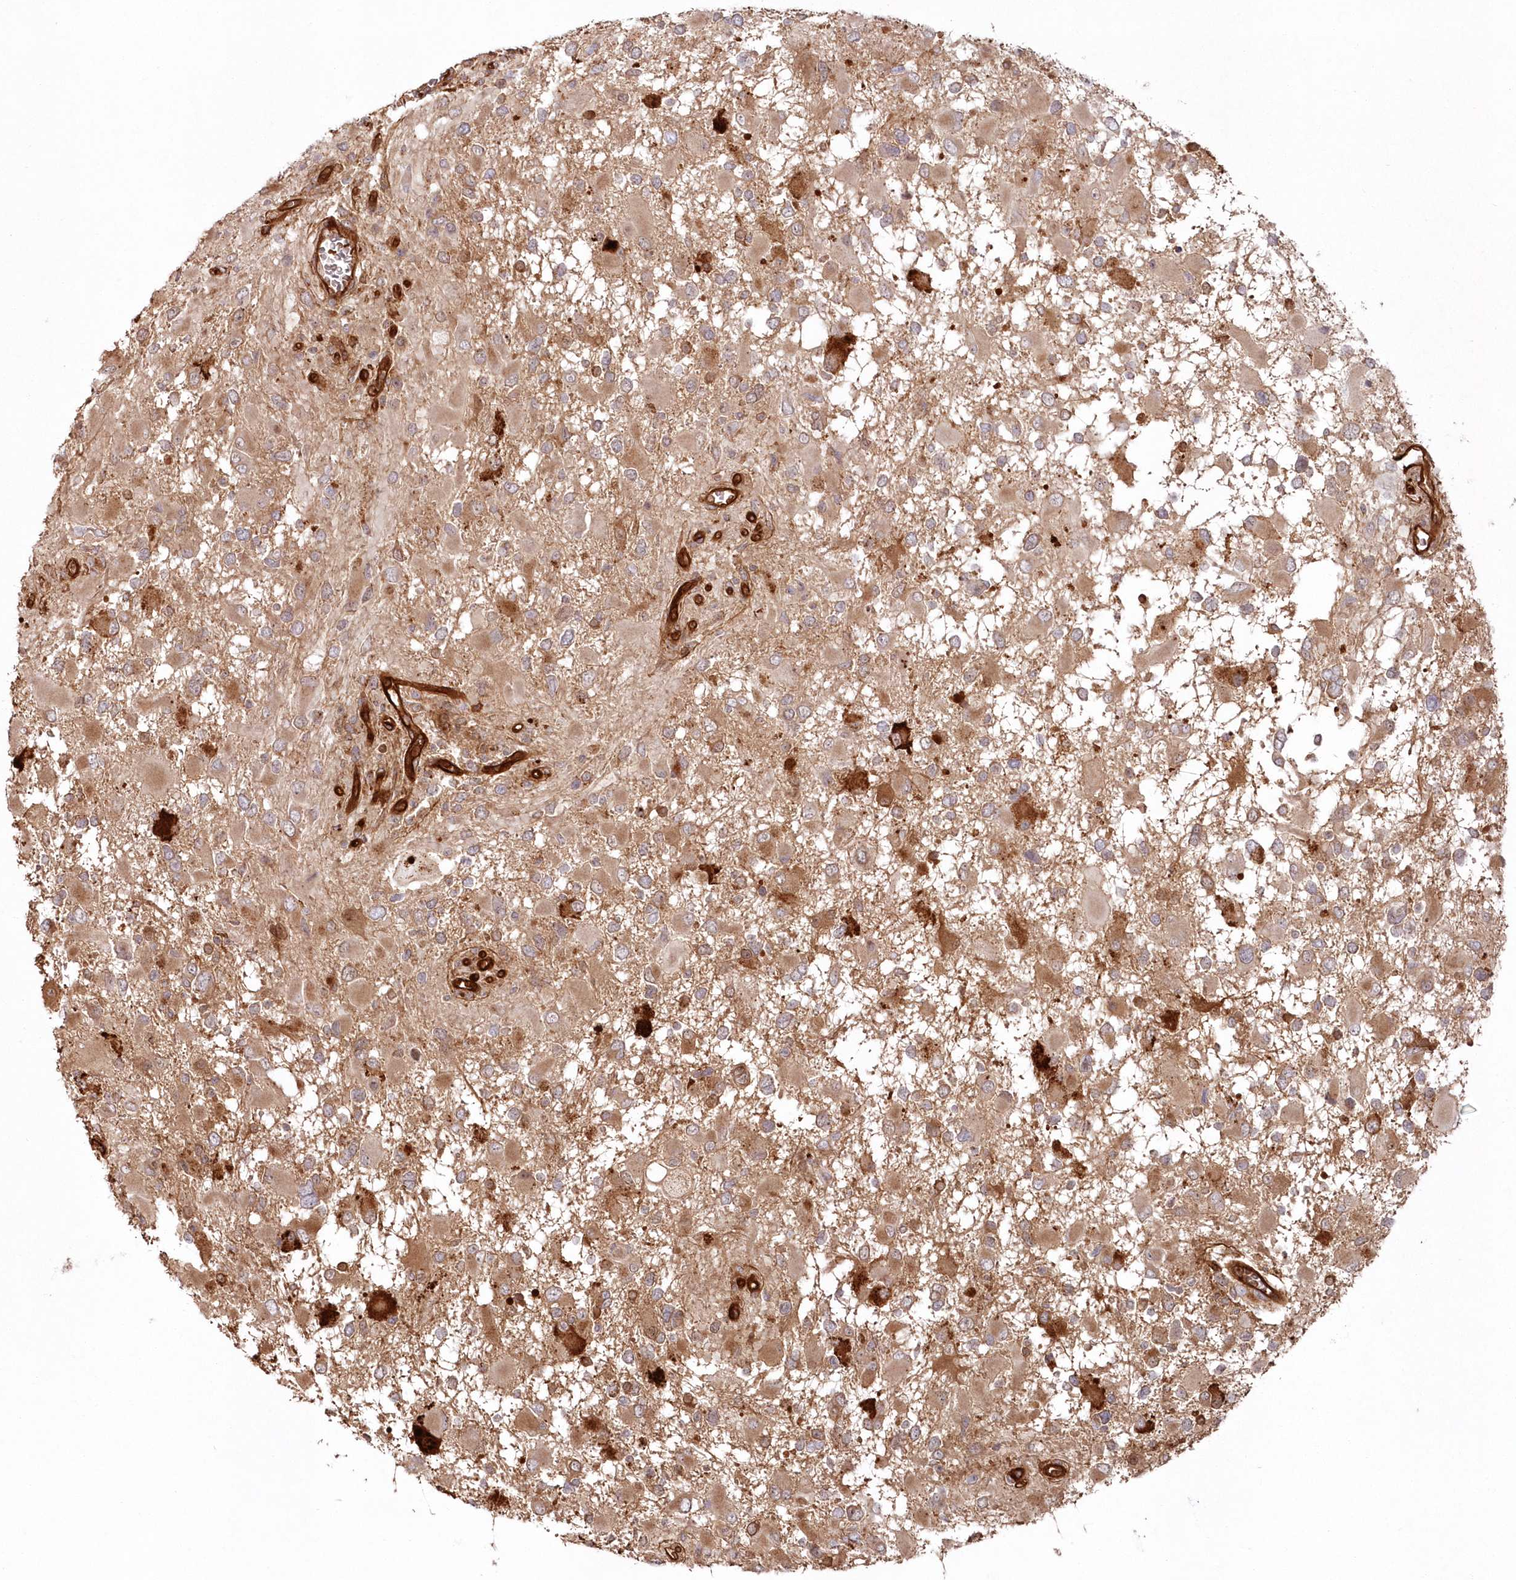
{"staining": {"intensity": "moderate", "quantity": ">75%", "location": "cytoplasmic/membranous"}, "tissue": "glioma", "cell_type": "Tumor cells", "image_type": "cancer", "snomed": [{"axis": "morphology", "description": "Glioma, malignant, High grade"}, {"axis": "topography", "description": "Brain"}], "caption": "Brown immunohistochemical staining in malignant glioma (high-grade) displays moderate cytoplasmic/membranous expression in approximately >75% of tumor cells.", "gene": "RGCC", "patient": {"sex": "male", "age": 53}}